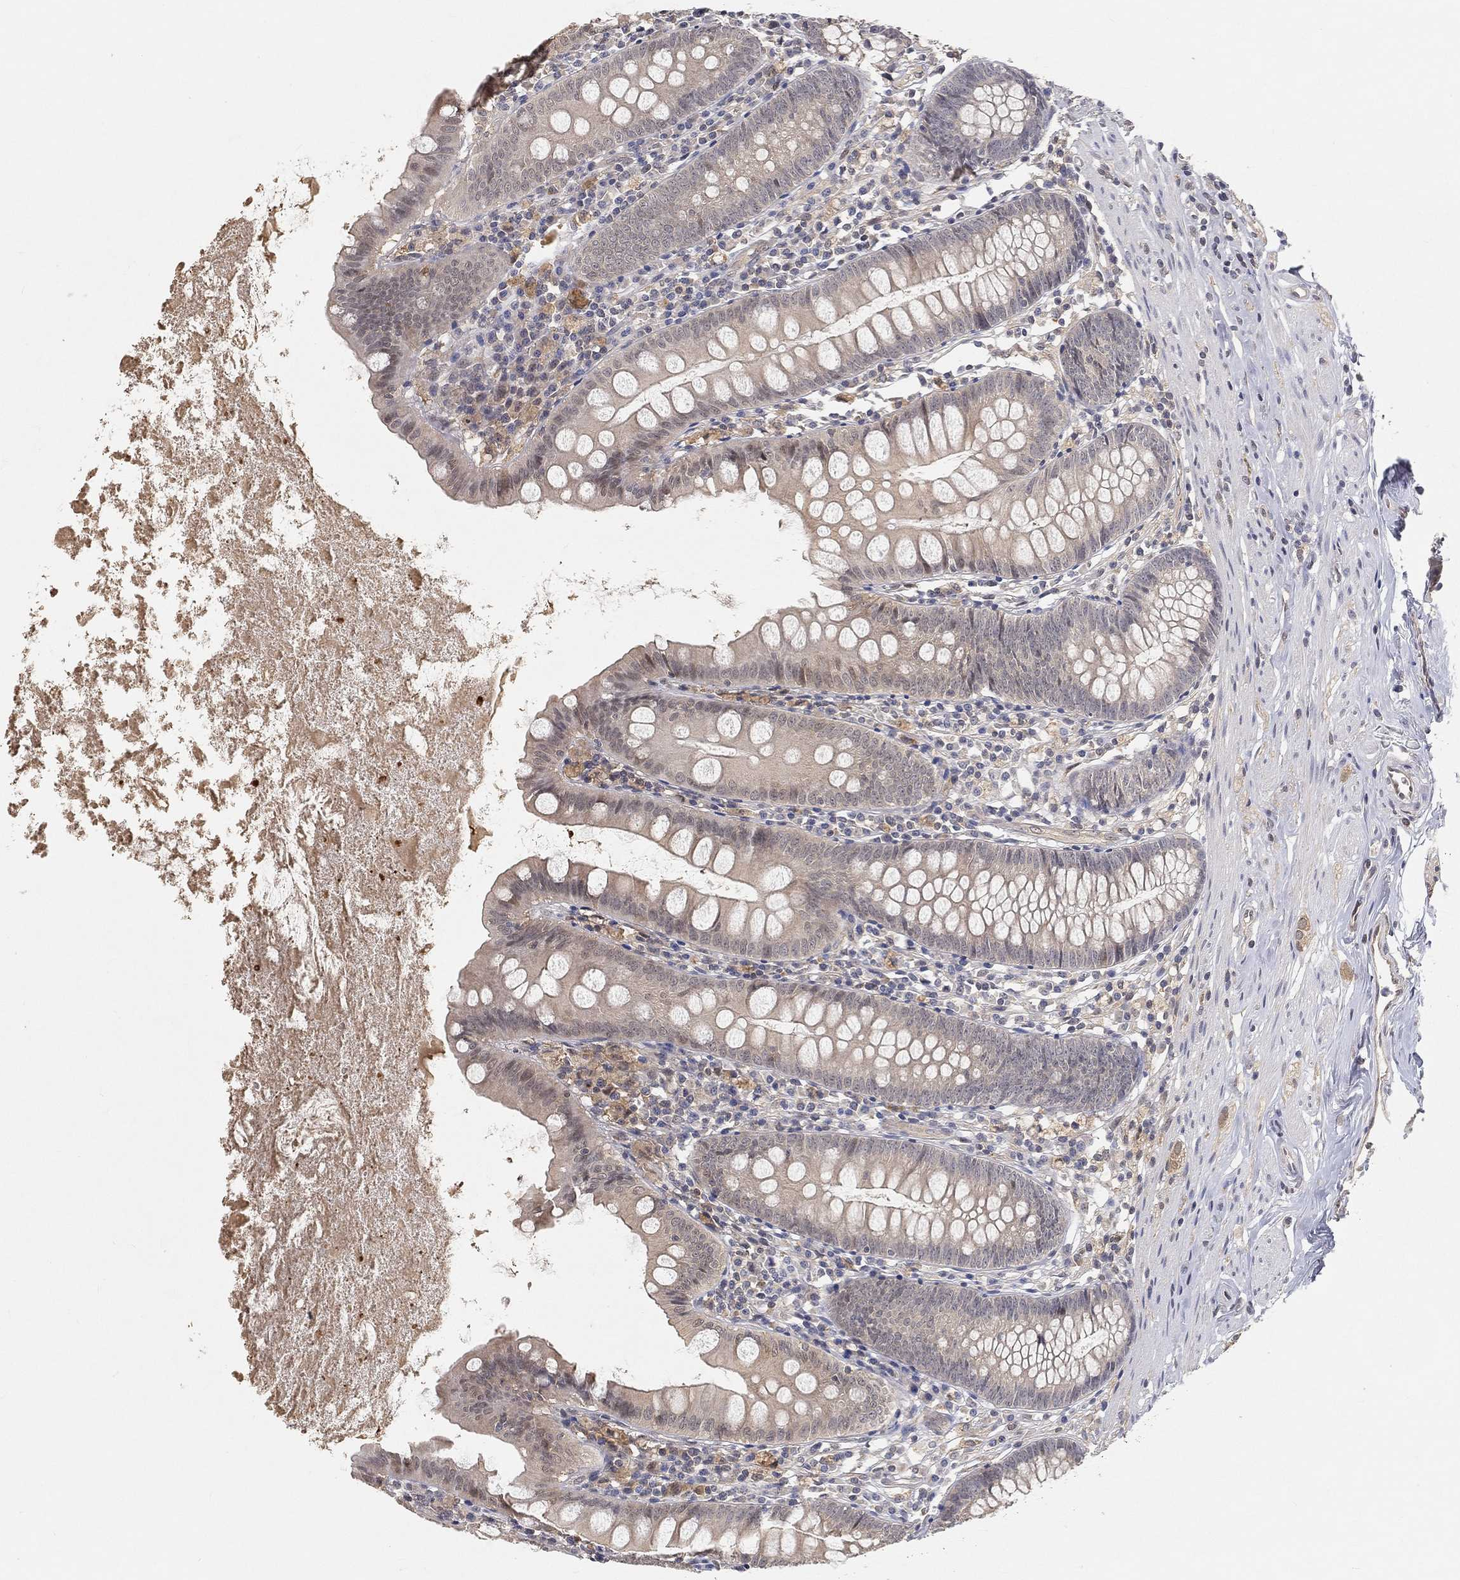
{"staining": {"intensity": "weak", "quantity": "<25%", "location": "cytoplasmic/membranous"}, "tissue": "appendix", "cell_type": "Glandular cells", "image_type": "normal", "snomed": [{"axis": "morphology", "description": "Normal tissue, NOS"}, {"axis": "topography", "description": "Appendix"}], "caption": "IHC image of normal appendix stained for a protein (brown), which exhibits no staining in glandular cells.", "gene": "MAPK1", "patient": {"sex": "female", "age": 82}}